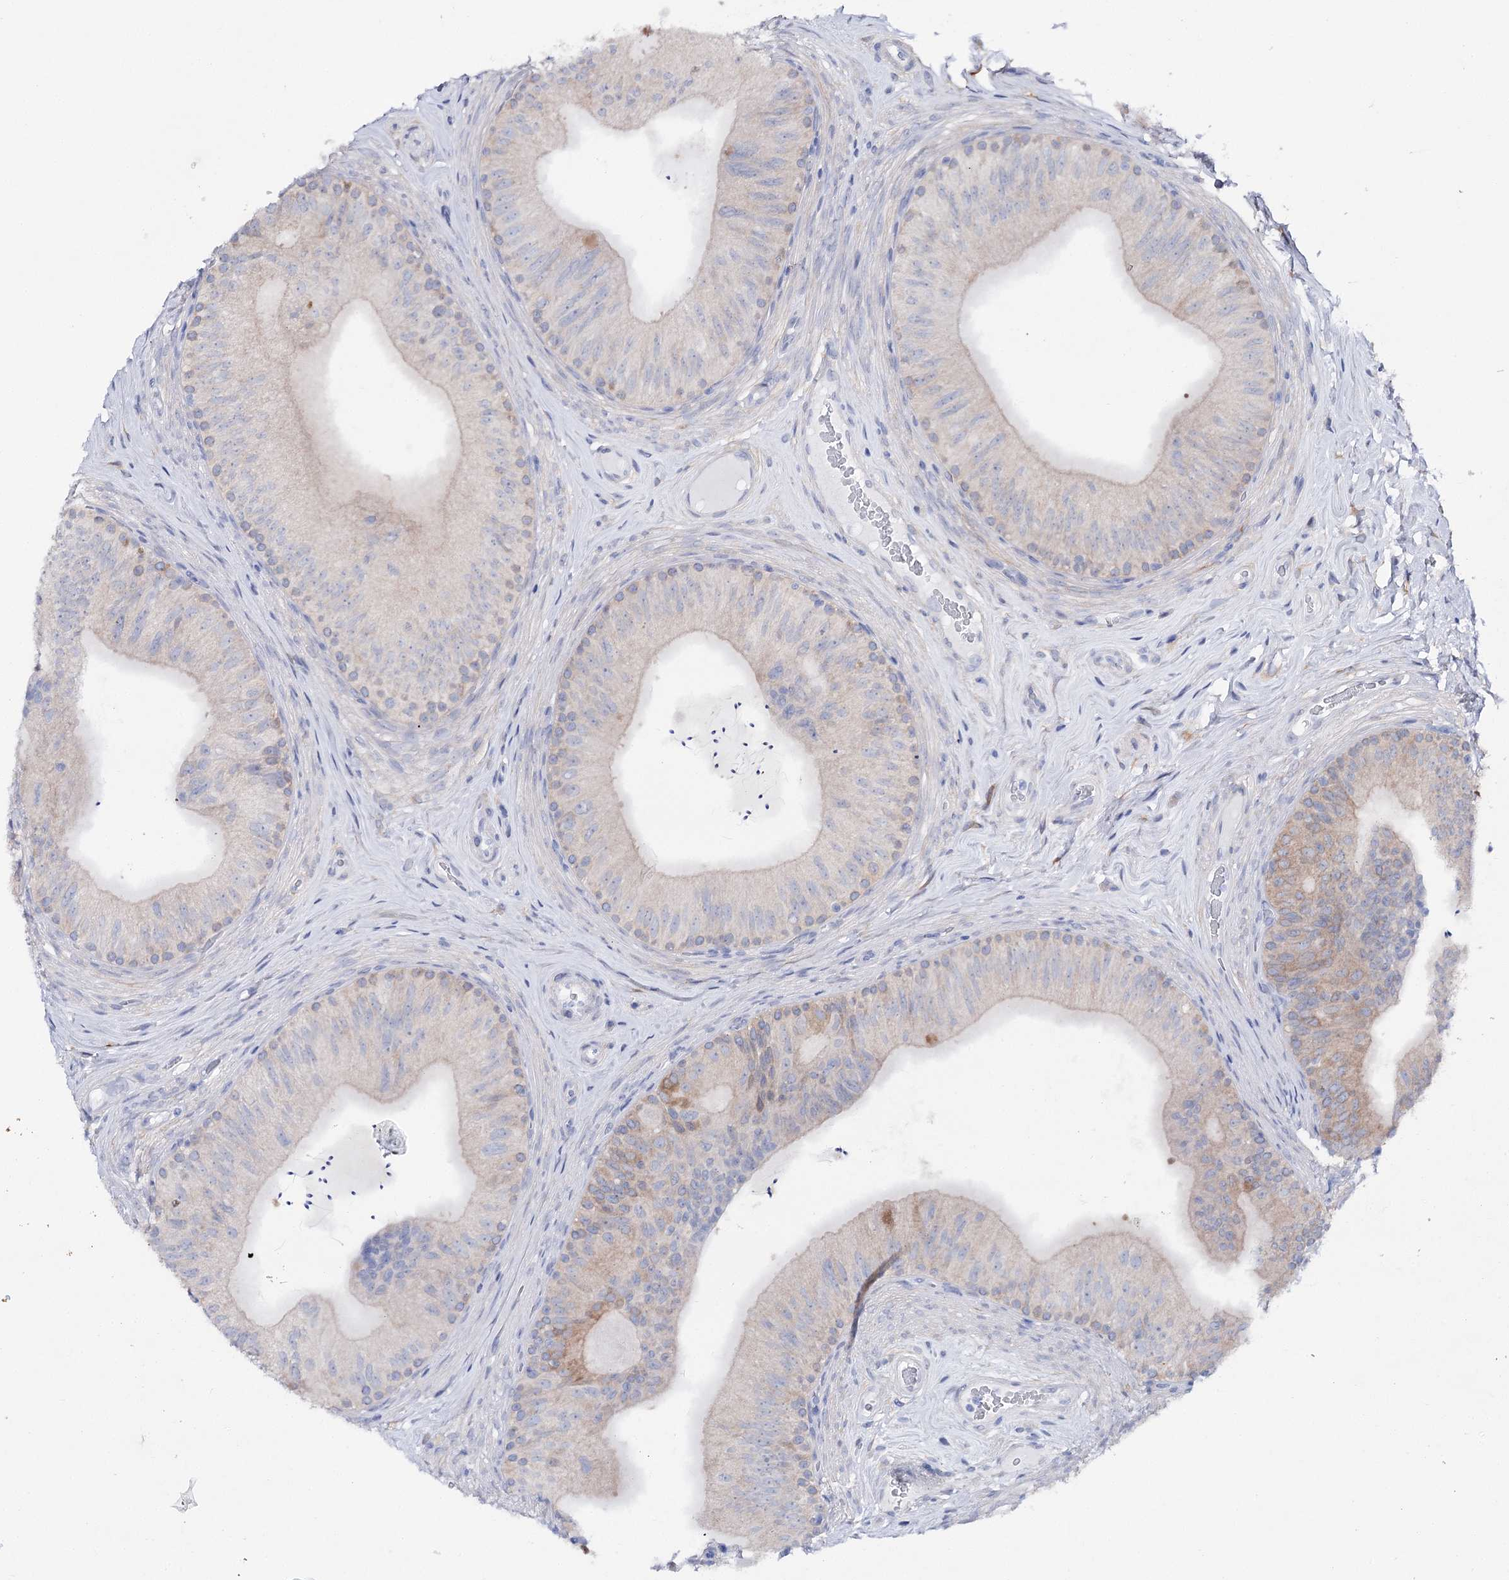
{"staining": {"intensity": "weak", "quantity": "<25%", "location": "cytoplasmic/membranous"}, "tissue": "epididymis", "cell_type": "Glandular cells", "image_type": "normal", "snomed": [{"axis": "morphology", "description": "Normal tissue, NOS"}, {"axis": "topography", "description": "Epididymis"}], "caption": "Immunohistochemistry of normal human epididymis demonstrates no positivity in glandular cells.", "gene": "UGDH", "patient": {"sex": "male", "age": 46}}